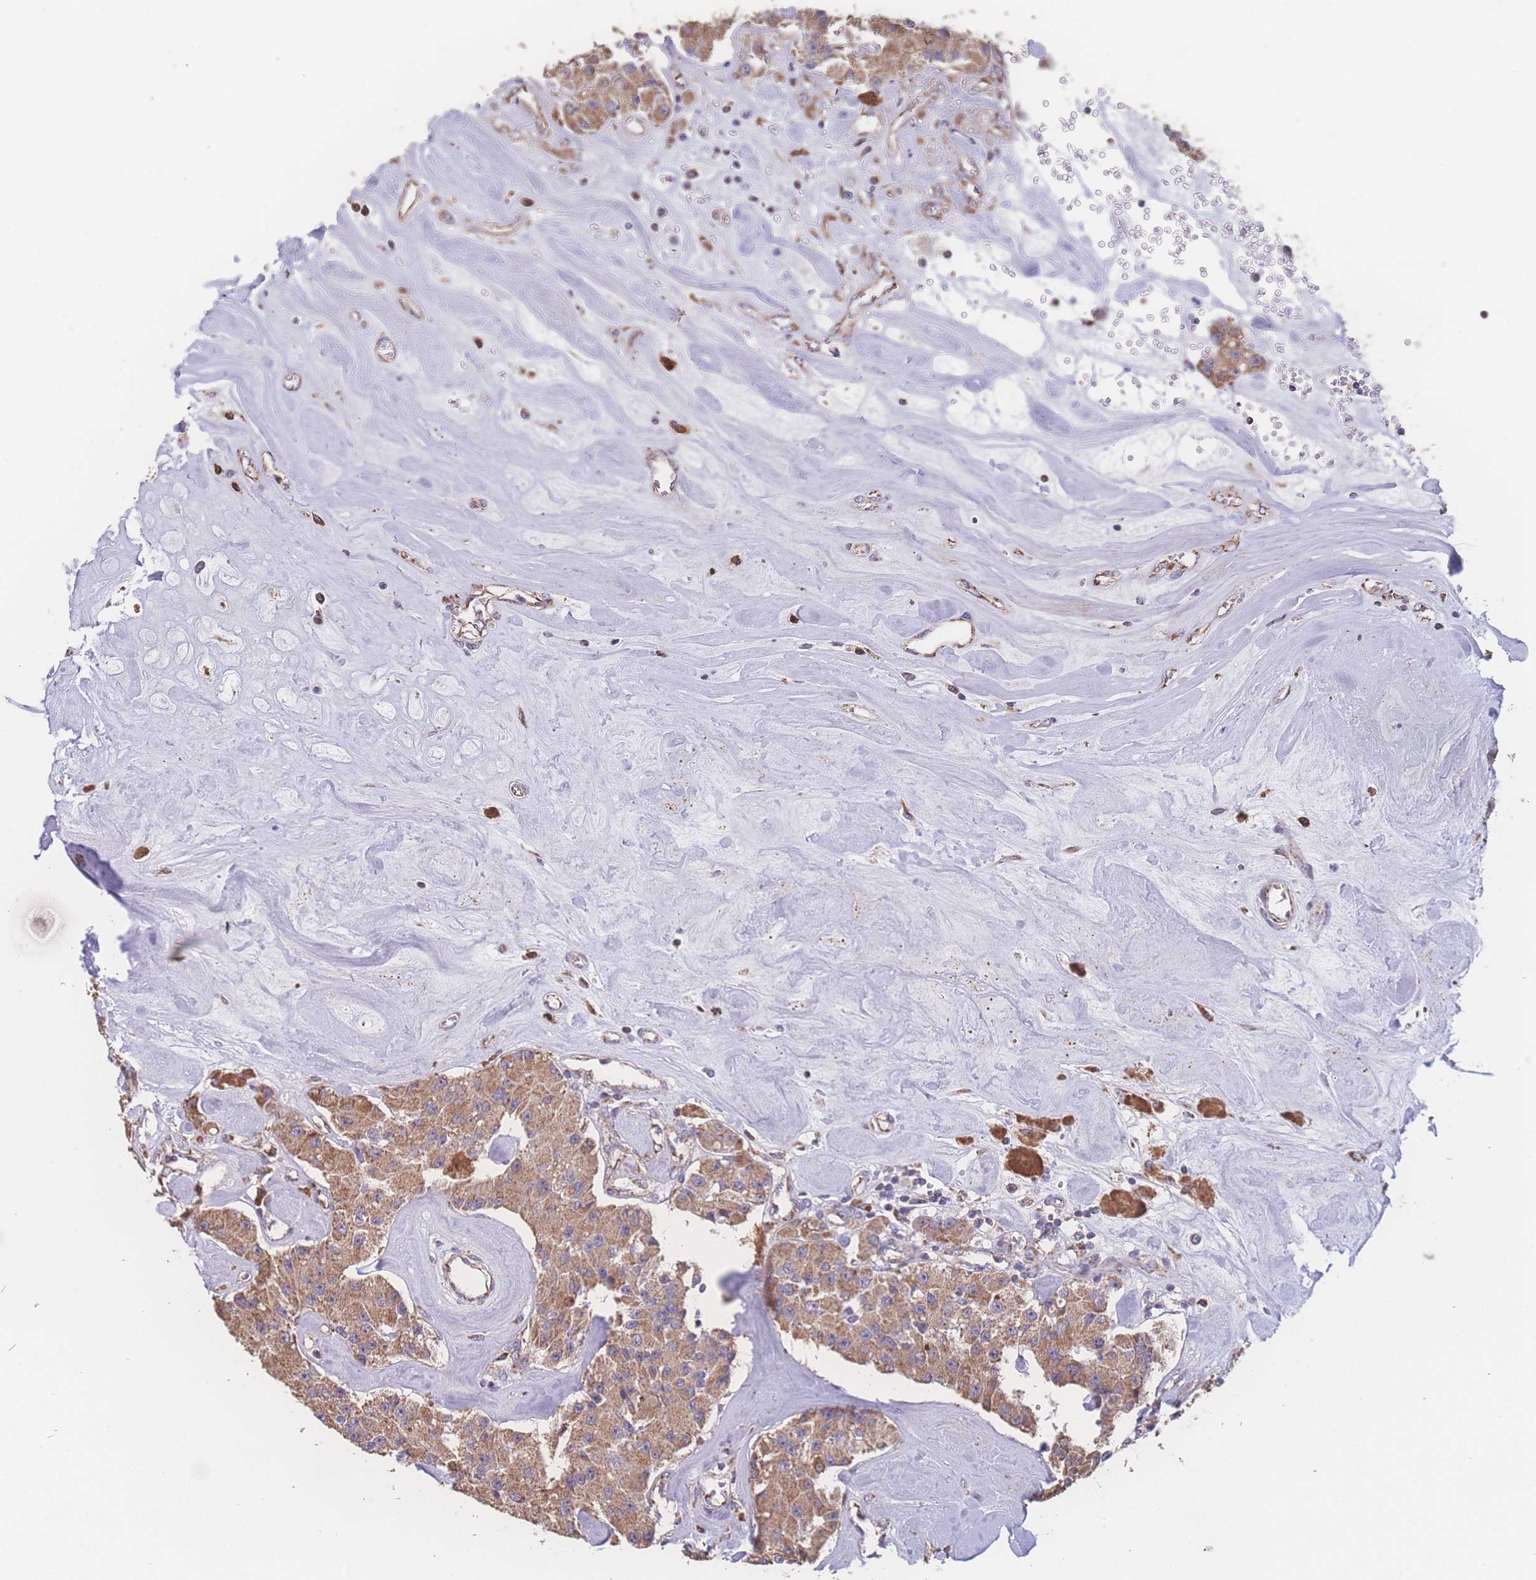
{"staining": {"intensity": "moderate", "quantity": ">75%", "location": "cytoplasmic/membranous"}, "tissue": "carcinoid", "cell_type": "Tumor cells", "image_type": "cancer", "snomed": [{"axis": "morphology", "description": "Carcinoid, malignant, NOS"}, {"axis": "topography", "description": "Pancreas"}], "caption": "This is a histology image of immunohistochemistry staining of malignant carcinoid, which shows moderate staining in the cytoplasmic/membranous of tumor cells.", "gene": "SGSM3", "patient": {"sex": "male", "age": 41}}